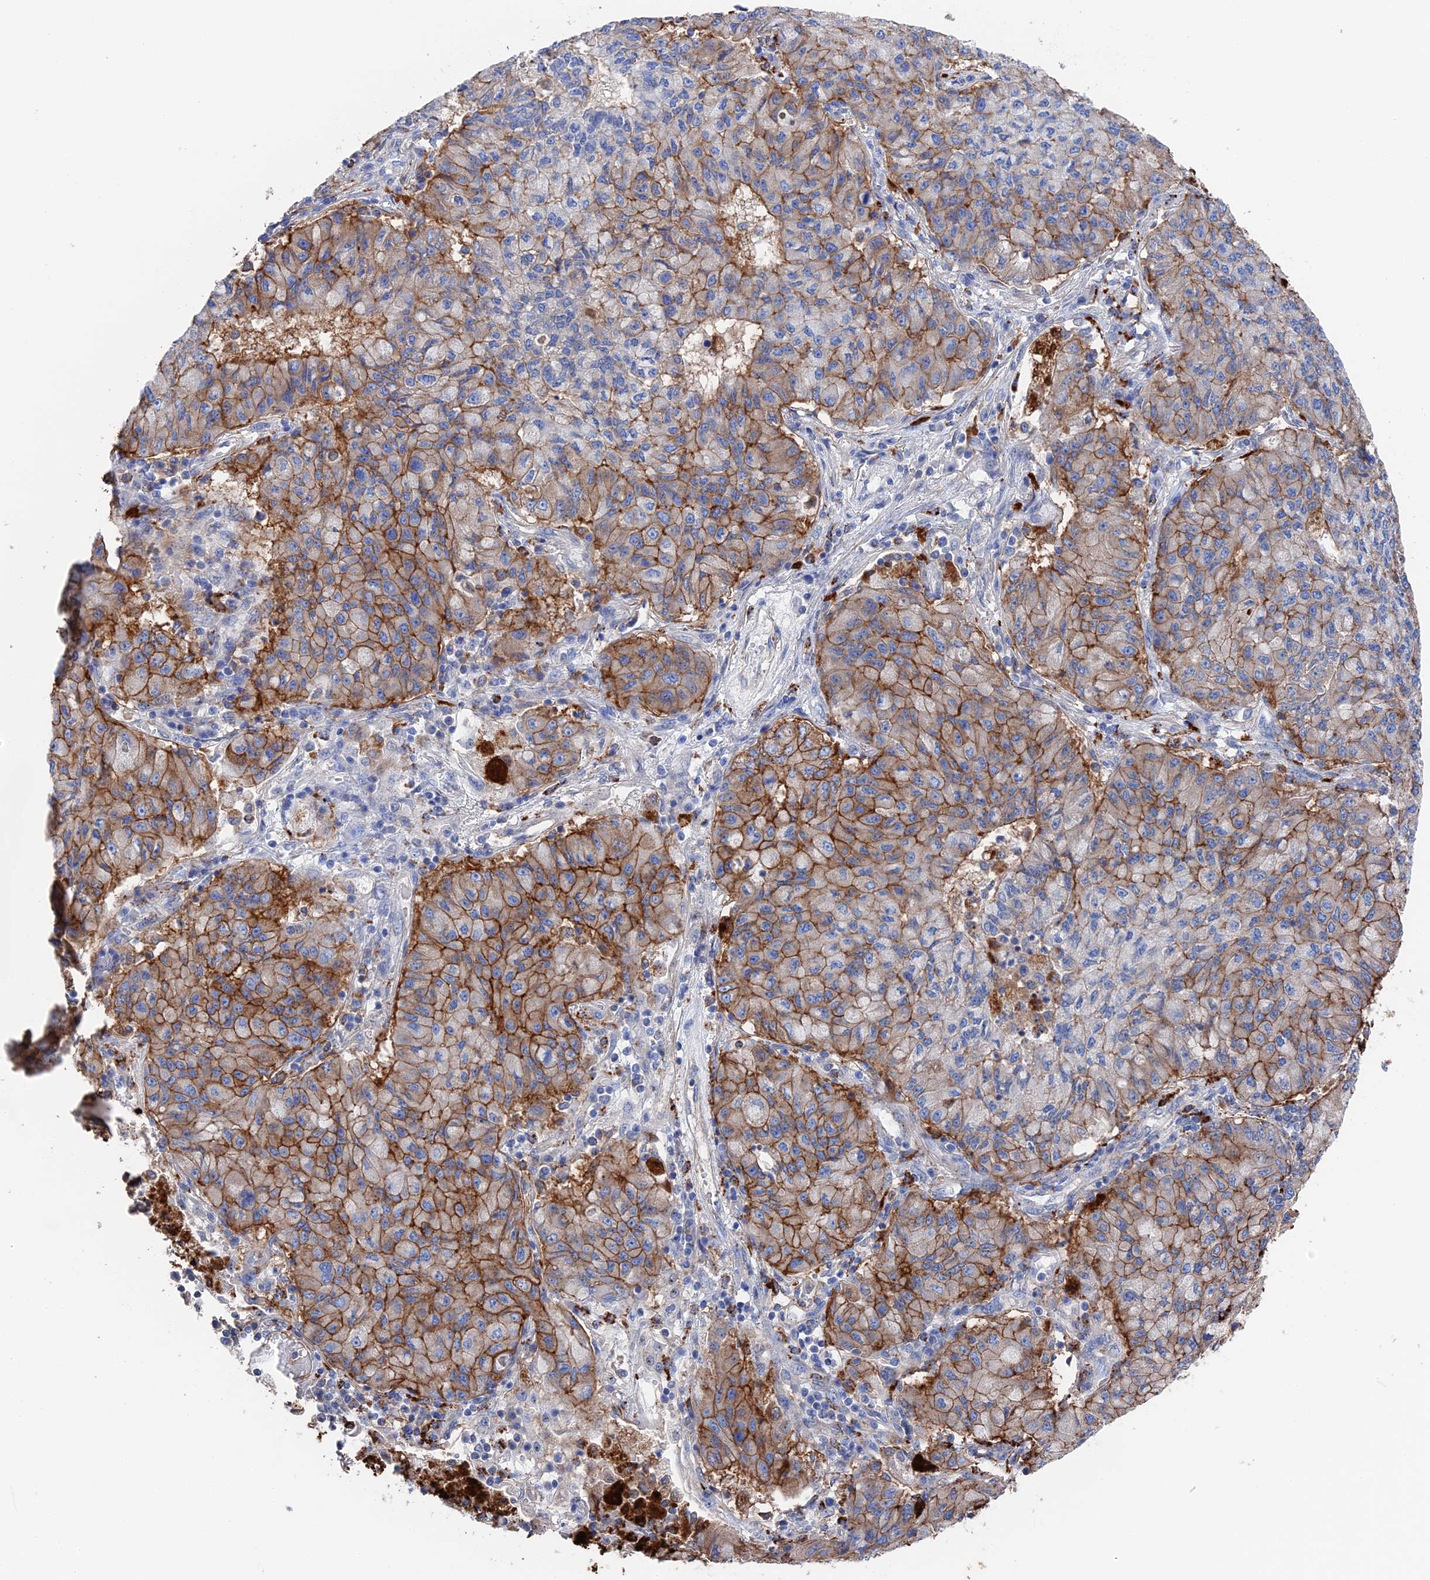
{"staining": {"intensity": "moderate", "quantity": "25%-75%", "location": "cytoplasmic/membranous"}, "tissue": "lung cancer", "cell_type": "Tumor cells", "image_type": "cancer", "snomed": [{"axis": "morphology", "description": "Squamous cell carcinoma, NOS"}, {"axis": "topography", "description": "Lung"}], "caption": "About 25%-75% of tumor cells in squamous cell carcinoma (lung) reveal moderate cytoplasmic/membranous protein staining as visualized by brown immunohistochemical staining.", "gene": "STRA6", "patient": {"sex": "male", "age": 74}}